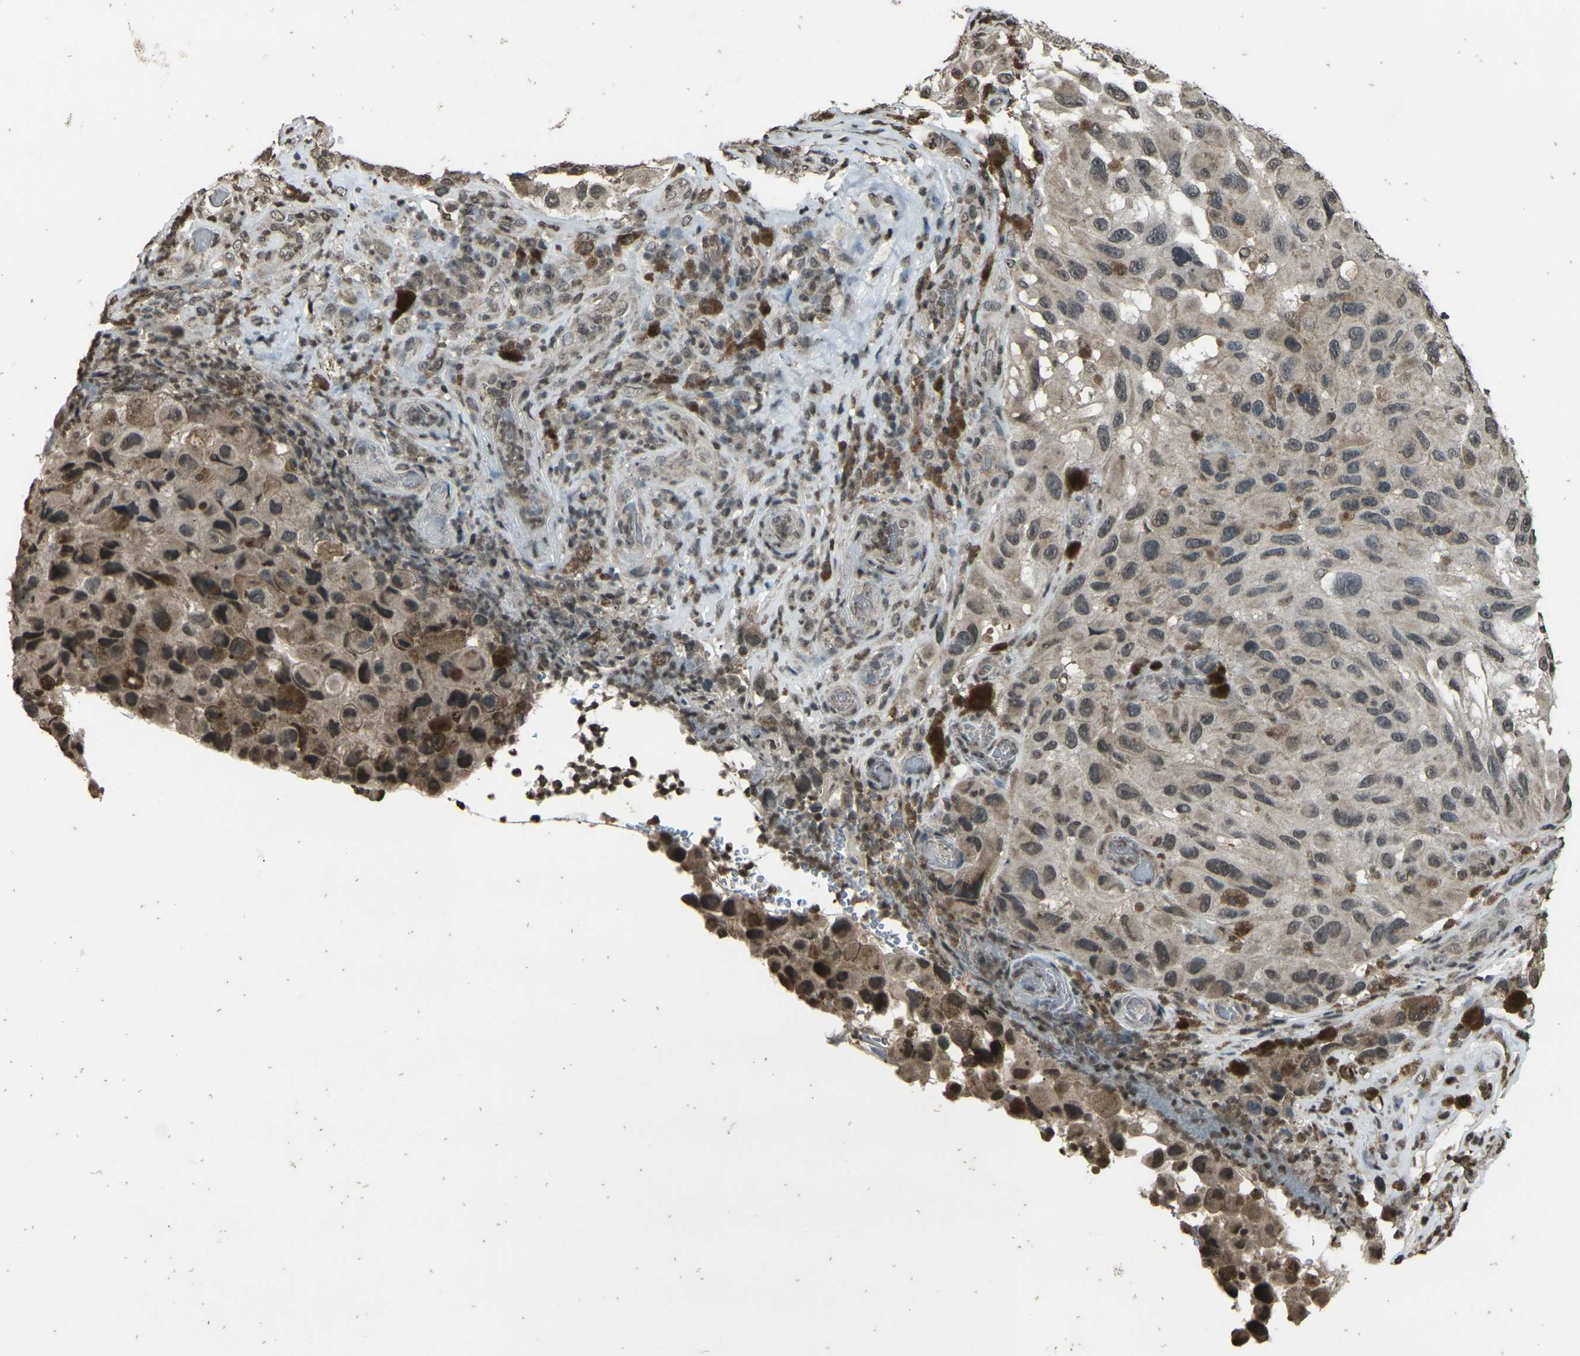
{"staining": {"intensity": "weak", "quantity": "25%-75%", "location": "cytoplasmic/membranous"}, "tissue": "melanoma", "cell_type": "Tumor cells", "image_type": "cancer", "snomed": [{"axis": "morphology", "description": "Malignant melanoma, NOS"}, {"axis": "topography", "description": "Skin"}], "caption": "Human melanoma stained with a brown dye displays weak cytoplasmic/membranous positive positivity in about 25%-75% of tumor cells.", "gene": "PRPF8", "patient": {"sex": "female", "age": 73}}